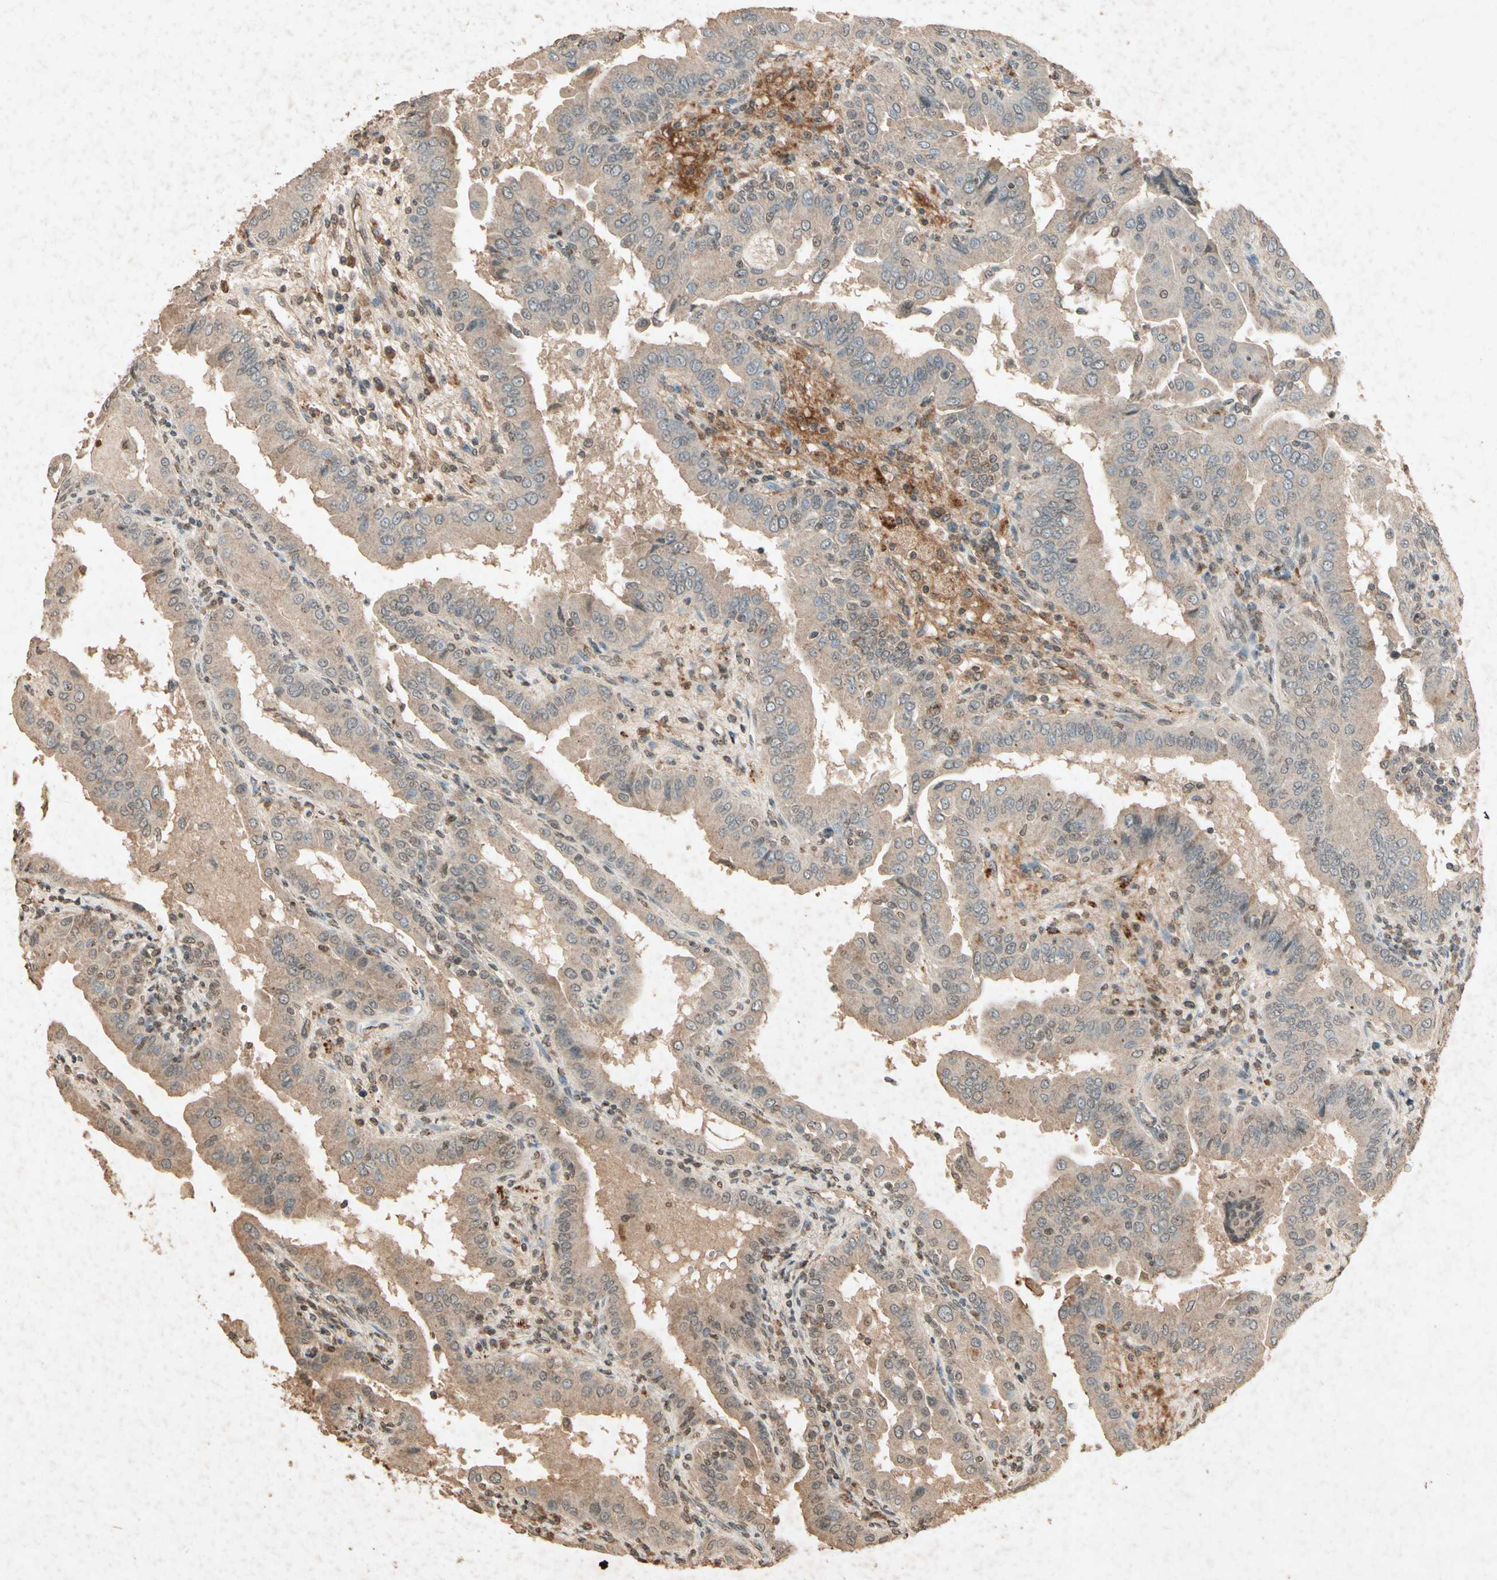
{"staining": {"intensity": "moderate", "quantity": ">75%", "location": "cytoplasmic/membranous"}, "tissue": "thyroid cancer", "cell_type": "Tumor cells", "image_type": "cancer", "snomed": [{"axis": "morphology", "description": "Papillary adenocarcinoma, NOS"}, {"axis": "topography", "description": "Thyroid gland"}], "caption": "Immunohistochemical staining of thyroid cancer shows moderate cytoplasmic/membranous protein expression in about >75% of tumor cells. (DAB IHC with brightfield microscopy, high magnification).", "gene": "GC", "patient": {"sex": "male", "age": 33}}